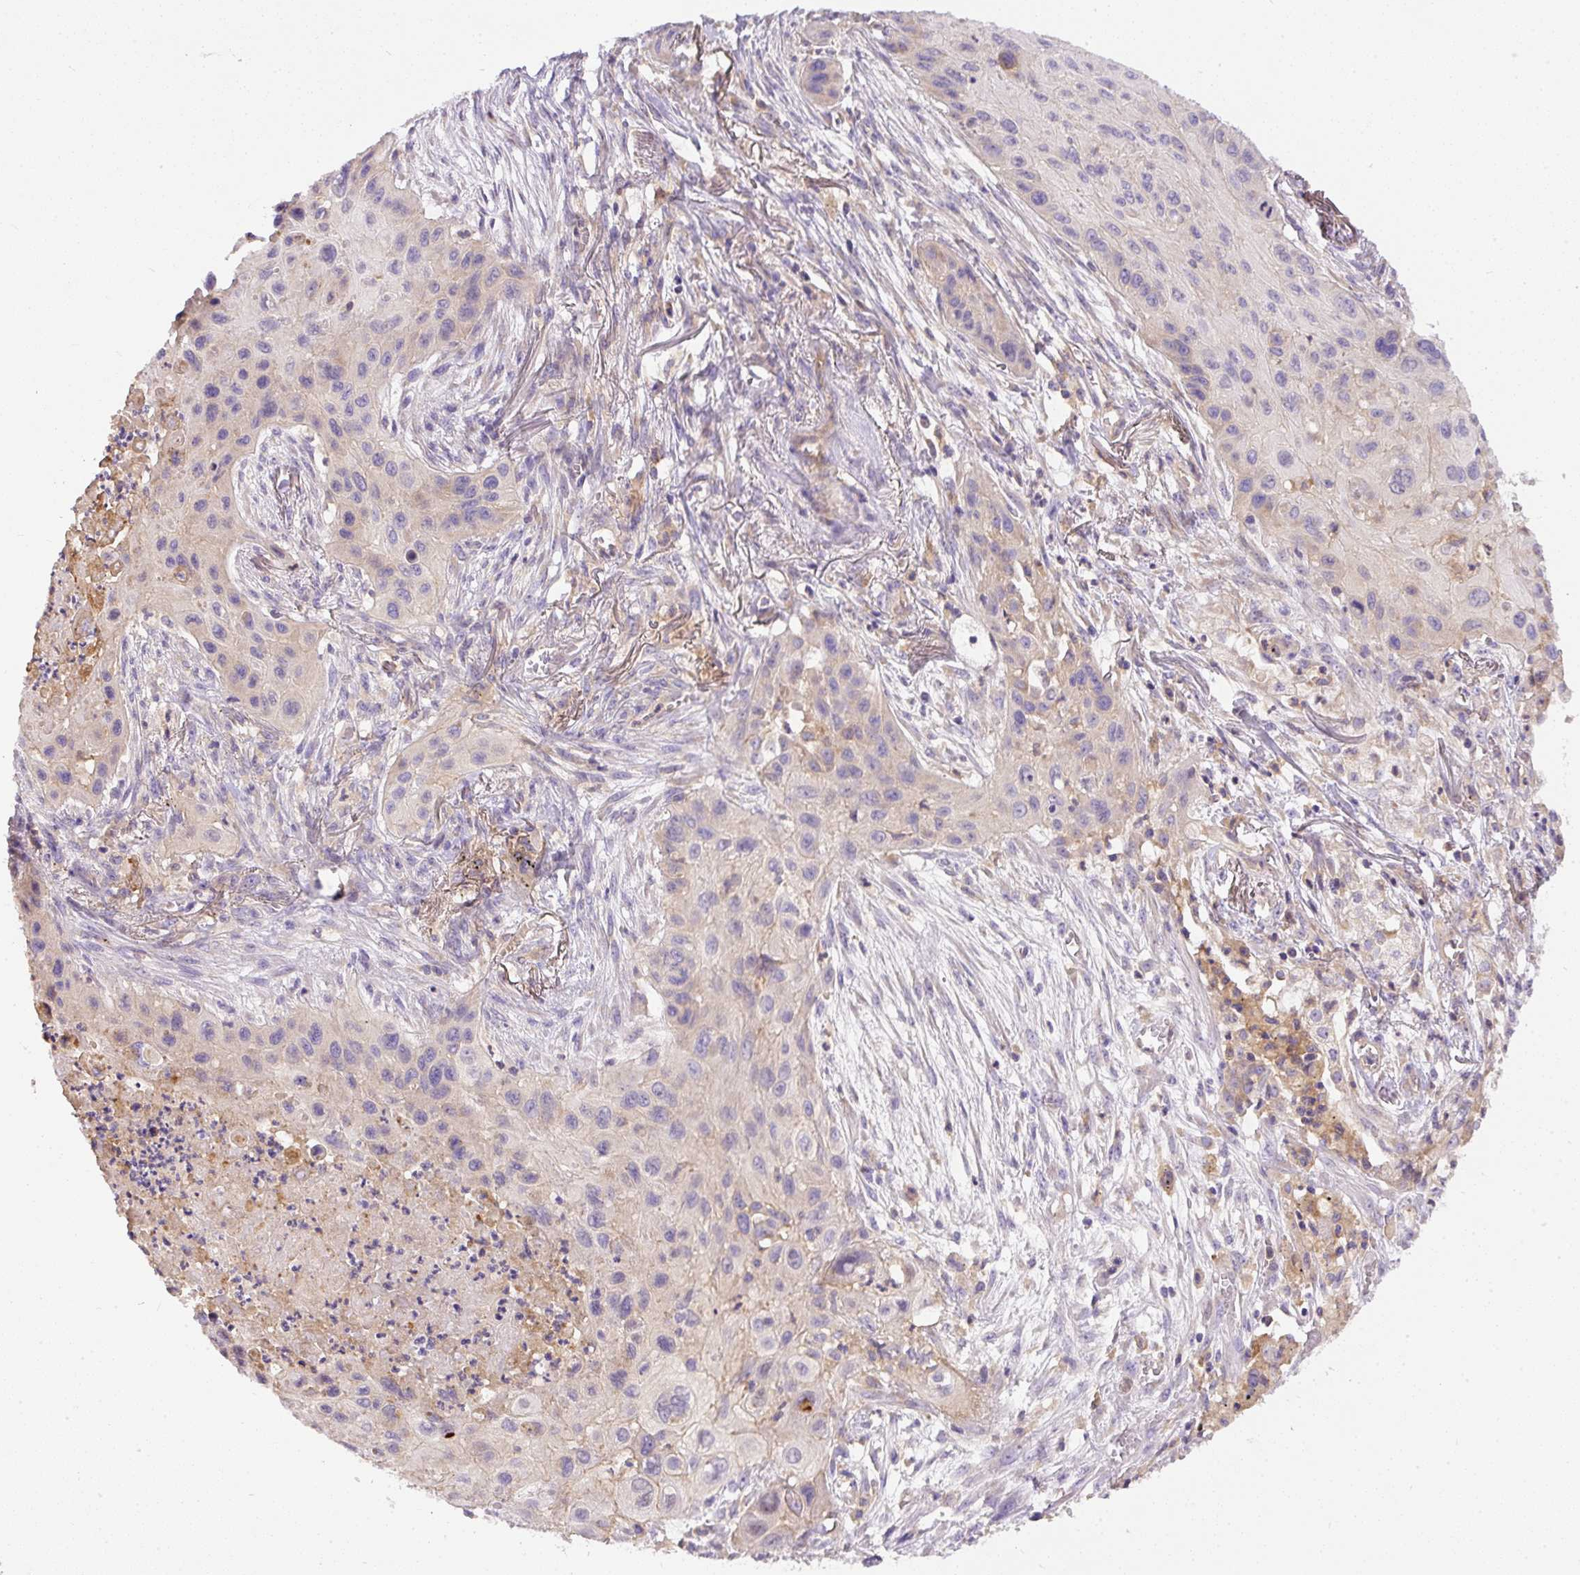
{"staining": {"intensity": "negative", "quantity": "none", "location": "none"}, "tissue": "lung cancer", "cell_type": "Tumor cells", "image_type": "cancer", "snomed": [{"axis": "morphology", "description": "Squamous cell carcinoma, NOS"}, {"axis": "topography", "description": "Lung"}], "caption": "Immunohistochemistry (IHC) histopathology image of neoplastic tissue: human squamous cell carcinoma (lung) stained with DAB exhibits no significant protein positivity in tumor cells.", "gene": "DAPK1", "patient": {"sex": "male", "age": 71}}